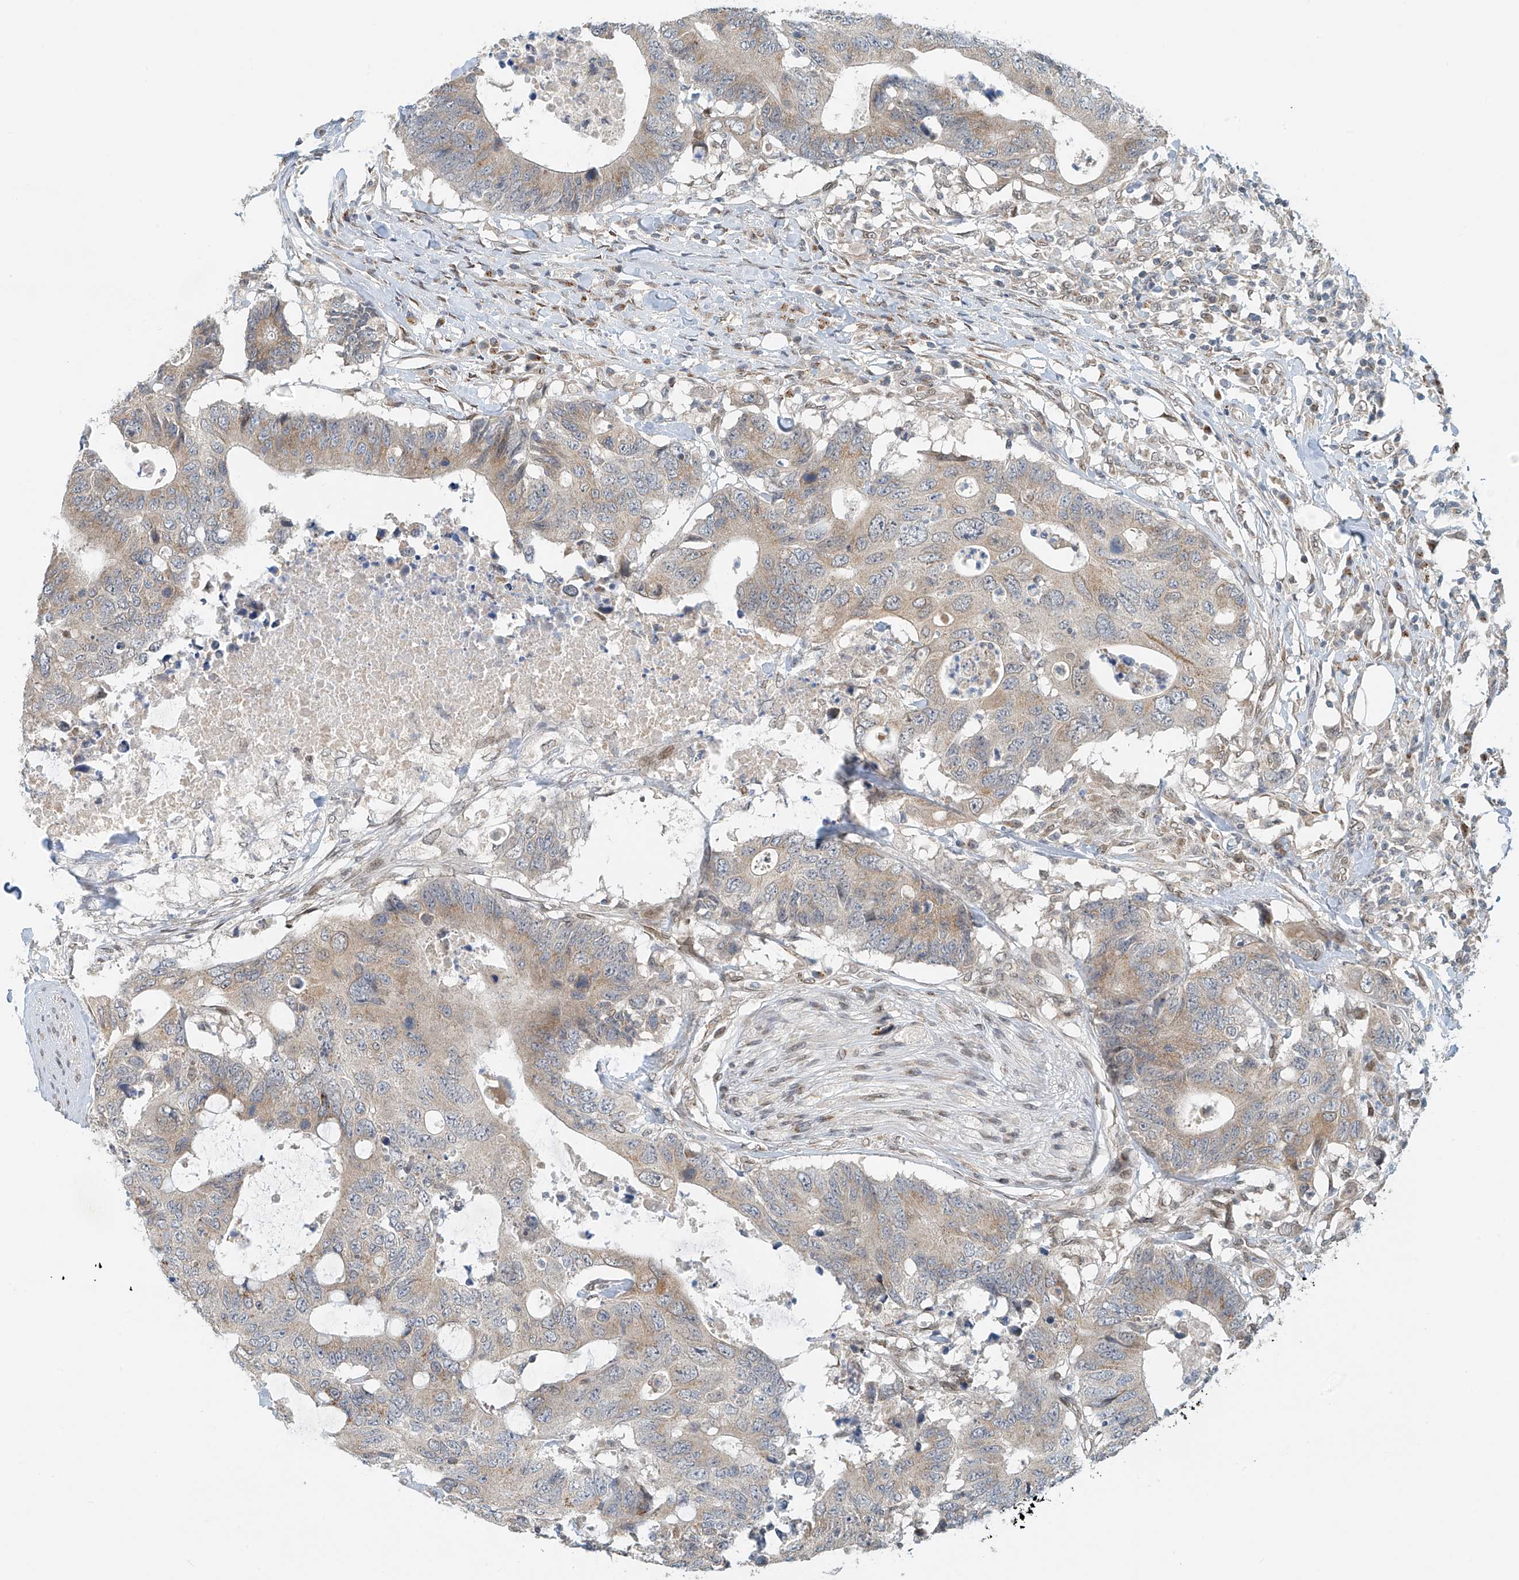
{"staining": {"intensity": "weak", "quantity": ">75%", "location": "cytoplasmic/membranous"}, "tissue": "colorectal cancer", "cell_type": "Tumor cells", "image_type": "cancer", "snomed": [{"axis": "morphology", "description": "Adenocarcinoma, NOS"}, {"axis": "topography", "description": "Colon"}], "caption": "Human adenocarcinoma (colorectal) stained with a protein marker displays weak staining in tumor cells.", "gene": "STARD9", "patient": {"sex": "male", "age": 71}}